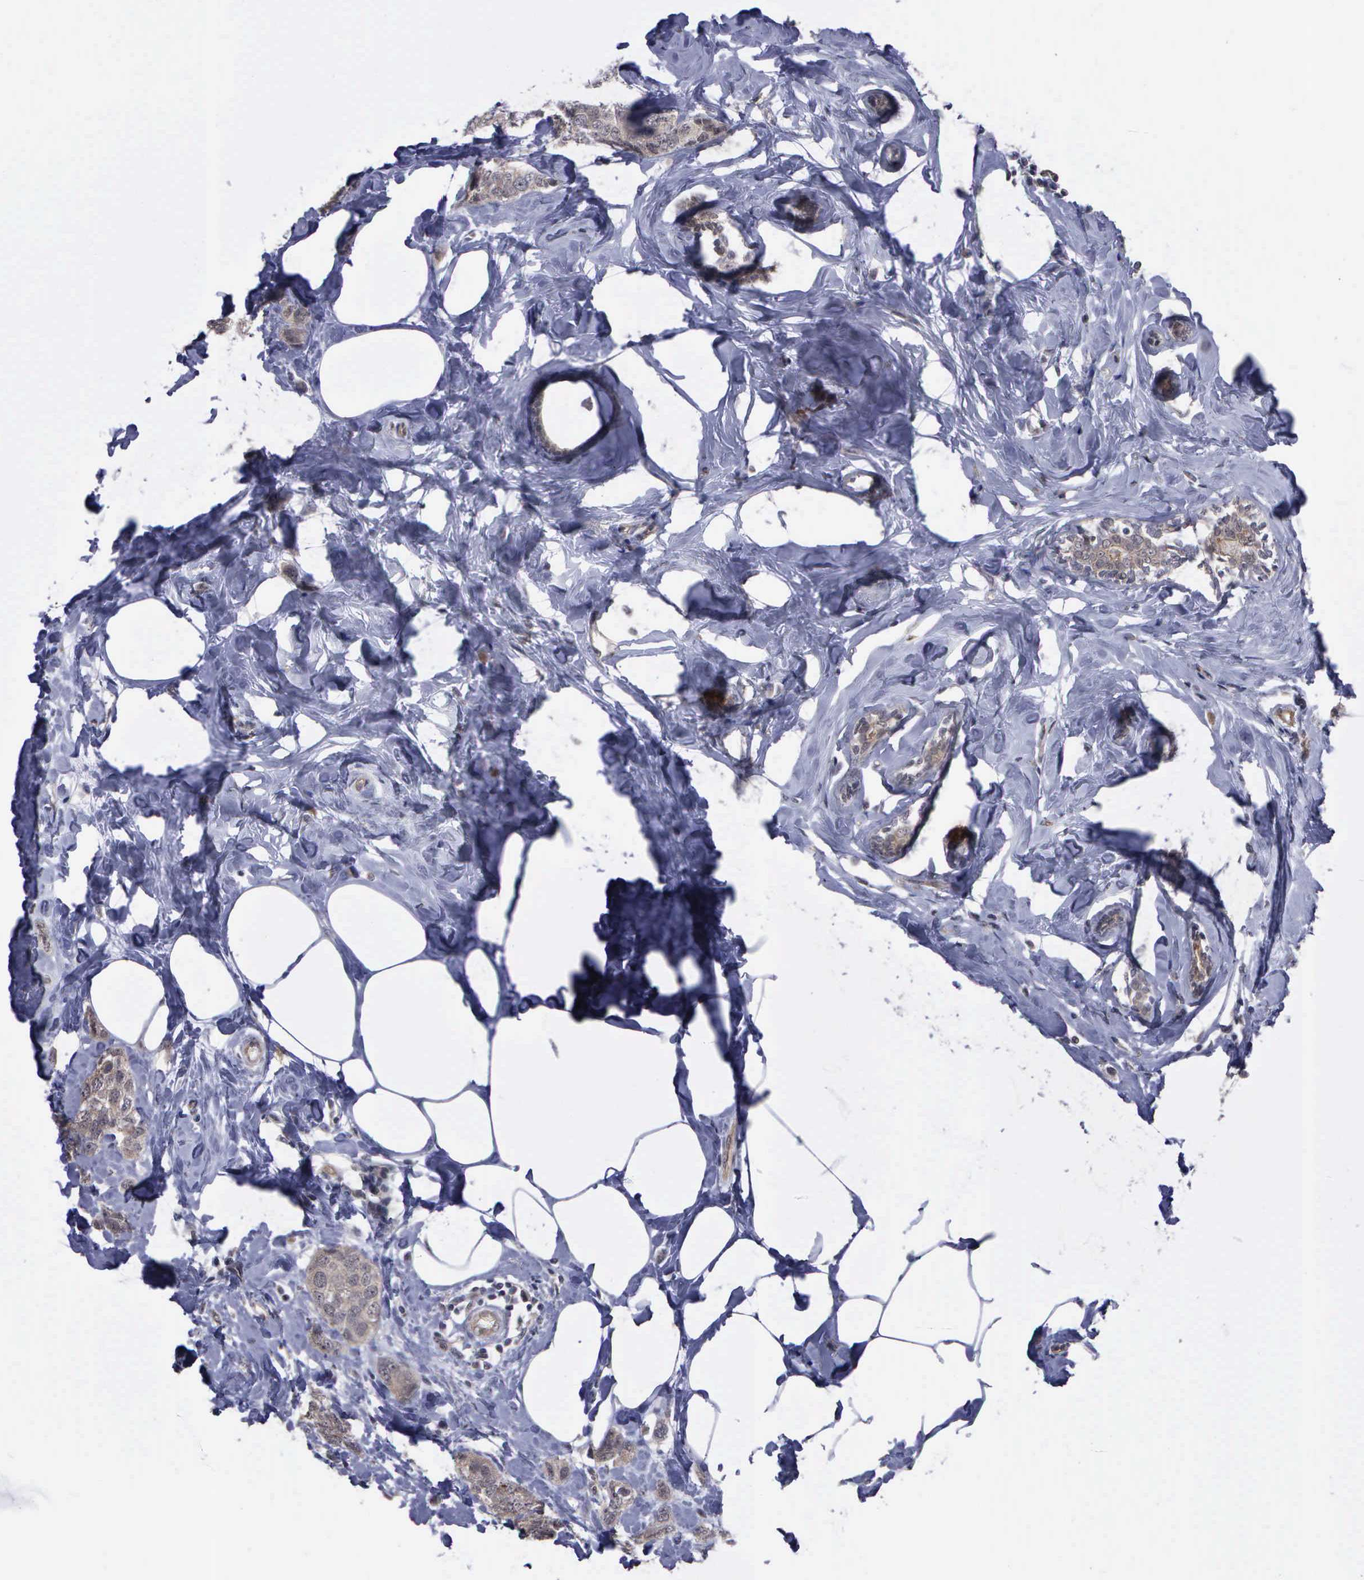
{"staining": {"intensity": "weak", "quantity": ">75%", "location": "cytoplasmic/membranous"}, "tissue": "breast cancer", "cell_type": "Tumor cells", "image_type": "cancer", "snomed": [{"axis": "morphology", "description": "Normal tissue, NOS"}, {"axis": "morphology", "description": "Duct carcinoma"}, {"axis": "topography", "description": "Breast"}], "caption": "Breast cancer tissue demonstrates weak cytoplasmic/membranous expression in approximately >75% of tumor cells", "gene": "MAP3K9", "patient": {"sex": "female", "age": 50}}